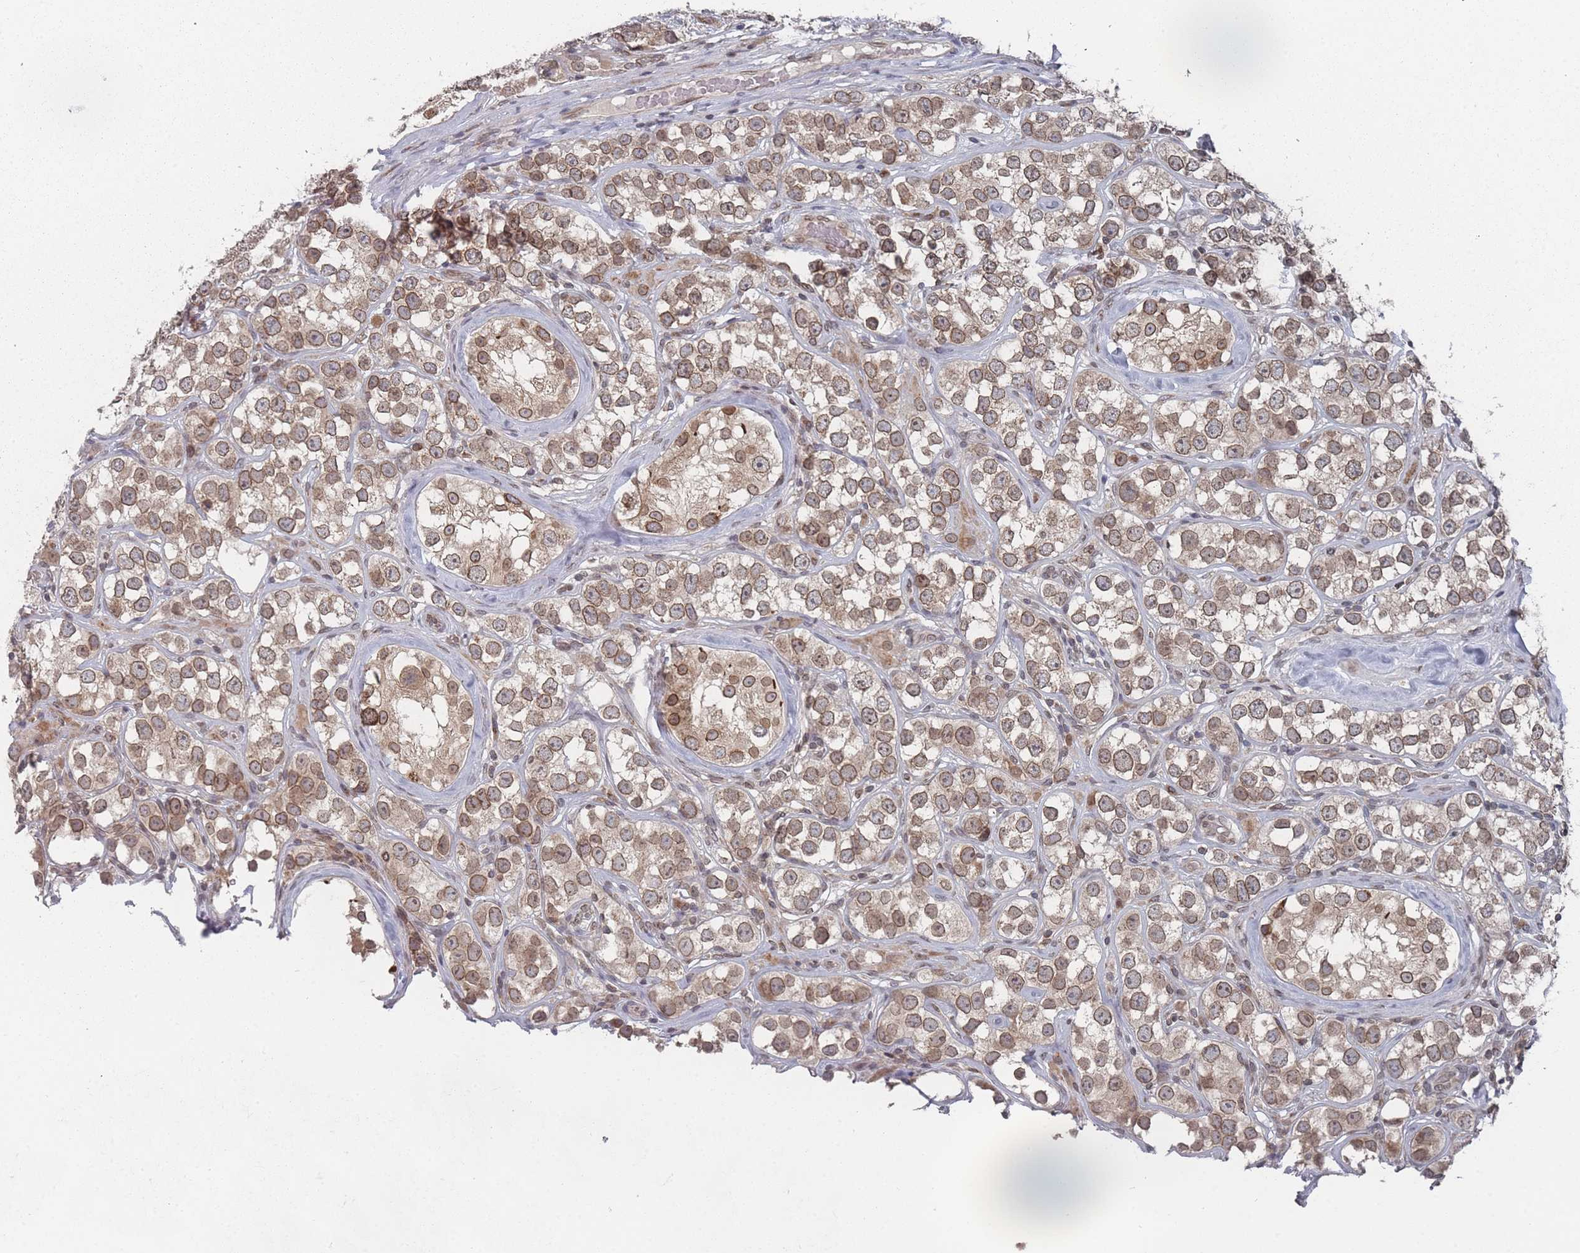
{"staining": {"intensity": "moderate", "quantity": ">75%", "location": "cytoplasmic/membranous,nuclear"}, "tissue": "testis cancer", "cell_type": "Tumor cells", "image_type": "cancer", "snomed": [{"axis": "morphology", "description": "Seminoma, NOS"}, {"axis": "topography", "description": "Testis"}], "caption": "Immunohistochemistry (IHC) histopathology image of human testis seminoma stained for a protein (brown), which reveals medium levels of moderate cytoplasmic/membranous and nuclear expression in about >75% of tumor cells.", "gene": "TBC1D25", "patient": {"sex": "male", "age": 28}}